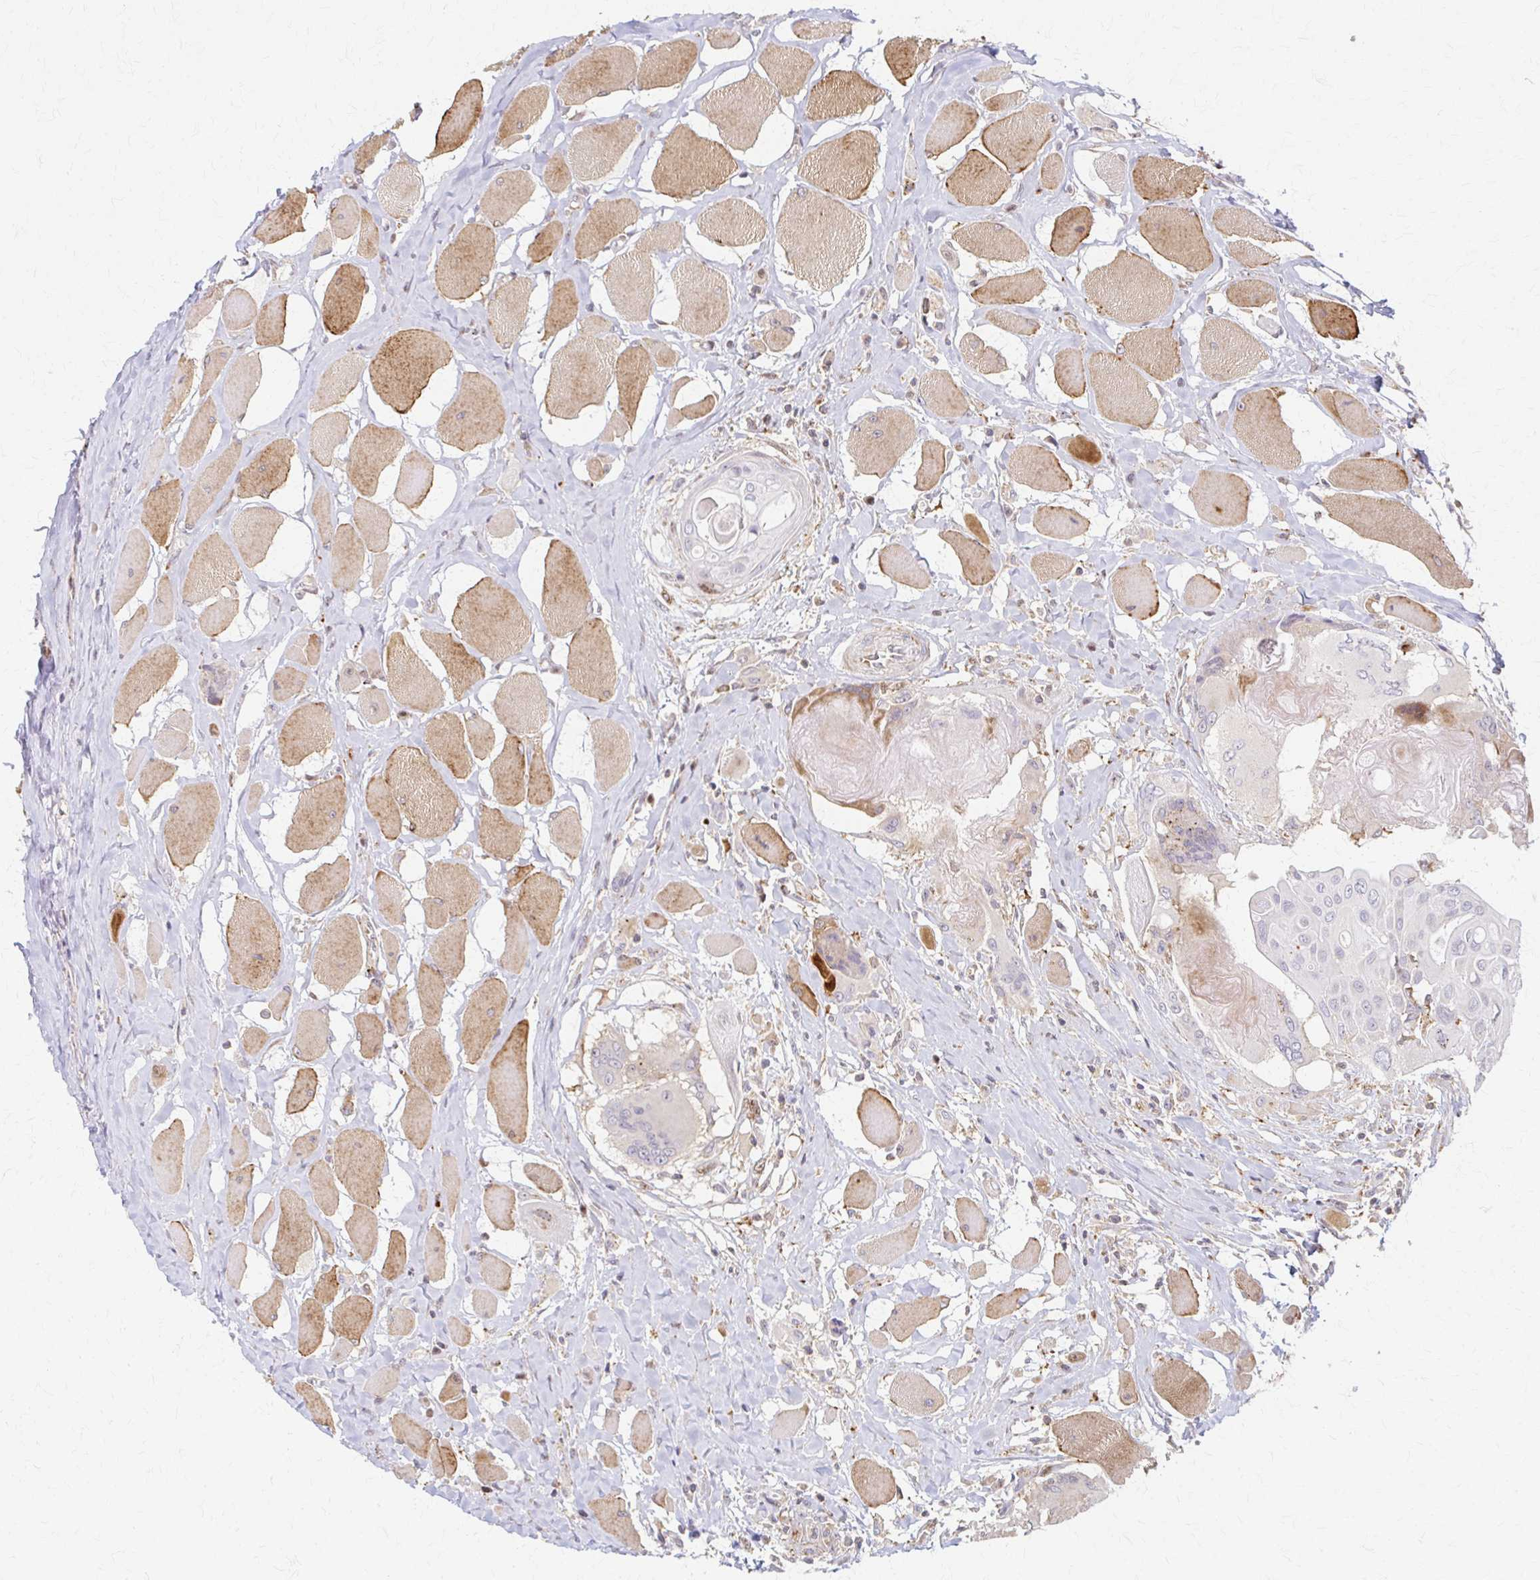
{"staining": {"intensity": "weak", "quantity": "<25%", "location": "cytoplasmic/membranous"}, "tissue": "head and neck cancer", "cell_type": "Tumor cells", "image_type": "cancer", "snomed": [{"axis": "morphology", "description": "Squamous cell carcinoma, NOS"}, {"axis": "topography", "description": "Head-Neck"}], "caption": "This is an immunohistochemistry (IHC) histopathology image of head and neck cancer (squamous cell carcinoma). There is no staining in tumor cells.", "gene": "ARHGAP35", "patient": {"sex": "female", "age": 73}}